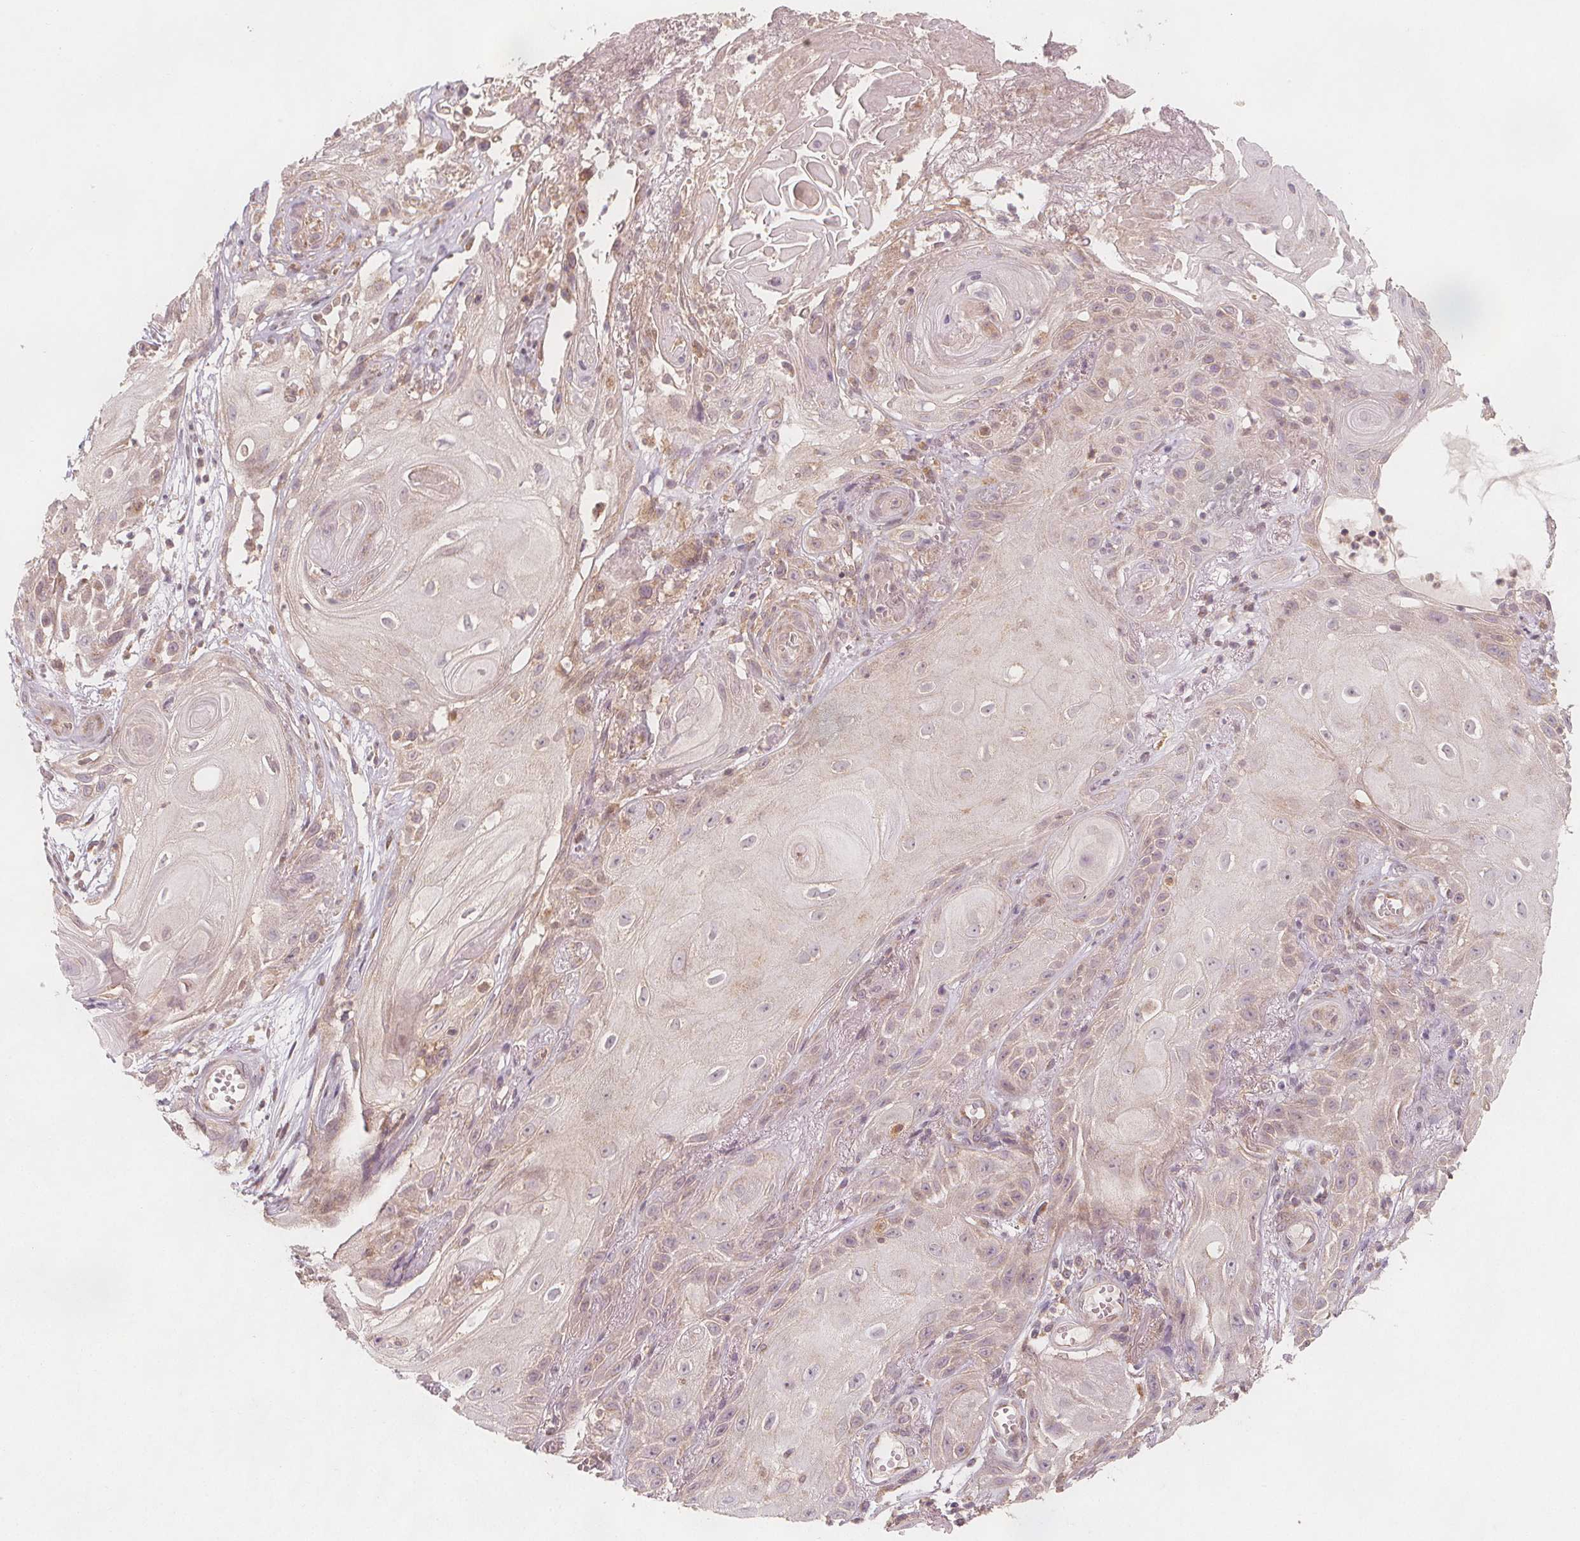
{"staining": {"intensity": "weak", "quantity": "<25%", "location": "cytoplasmic/membranous"}, "tissue": "skin cancer", "cell_type": "Tumor cells", "image_type": "cancer", "snomed": [{"axis": "morphology", "description": "Squamous cell carcinoma, NOS"}, {"axis": "topography", "description": "Skin"}], "caption": "An IHC micrograph of squamous cell carcinoma (skin) is shown. There is no staining in tumor cells of squamous cell carcinoma (skin).", "gene": "NCSTN", "patient": {"sex": "male", "age": 62}}